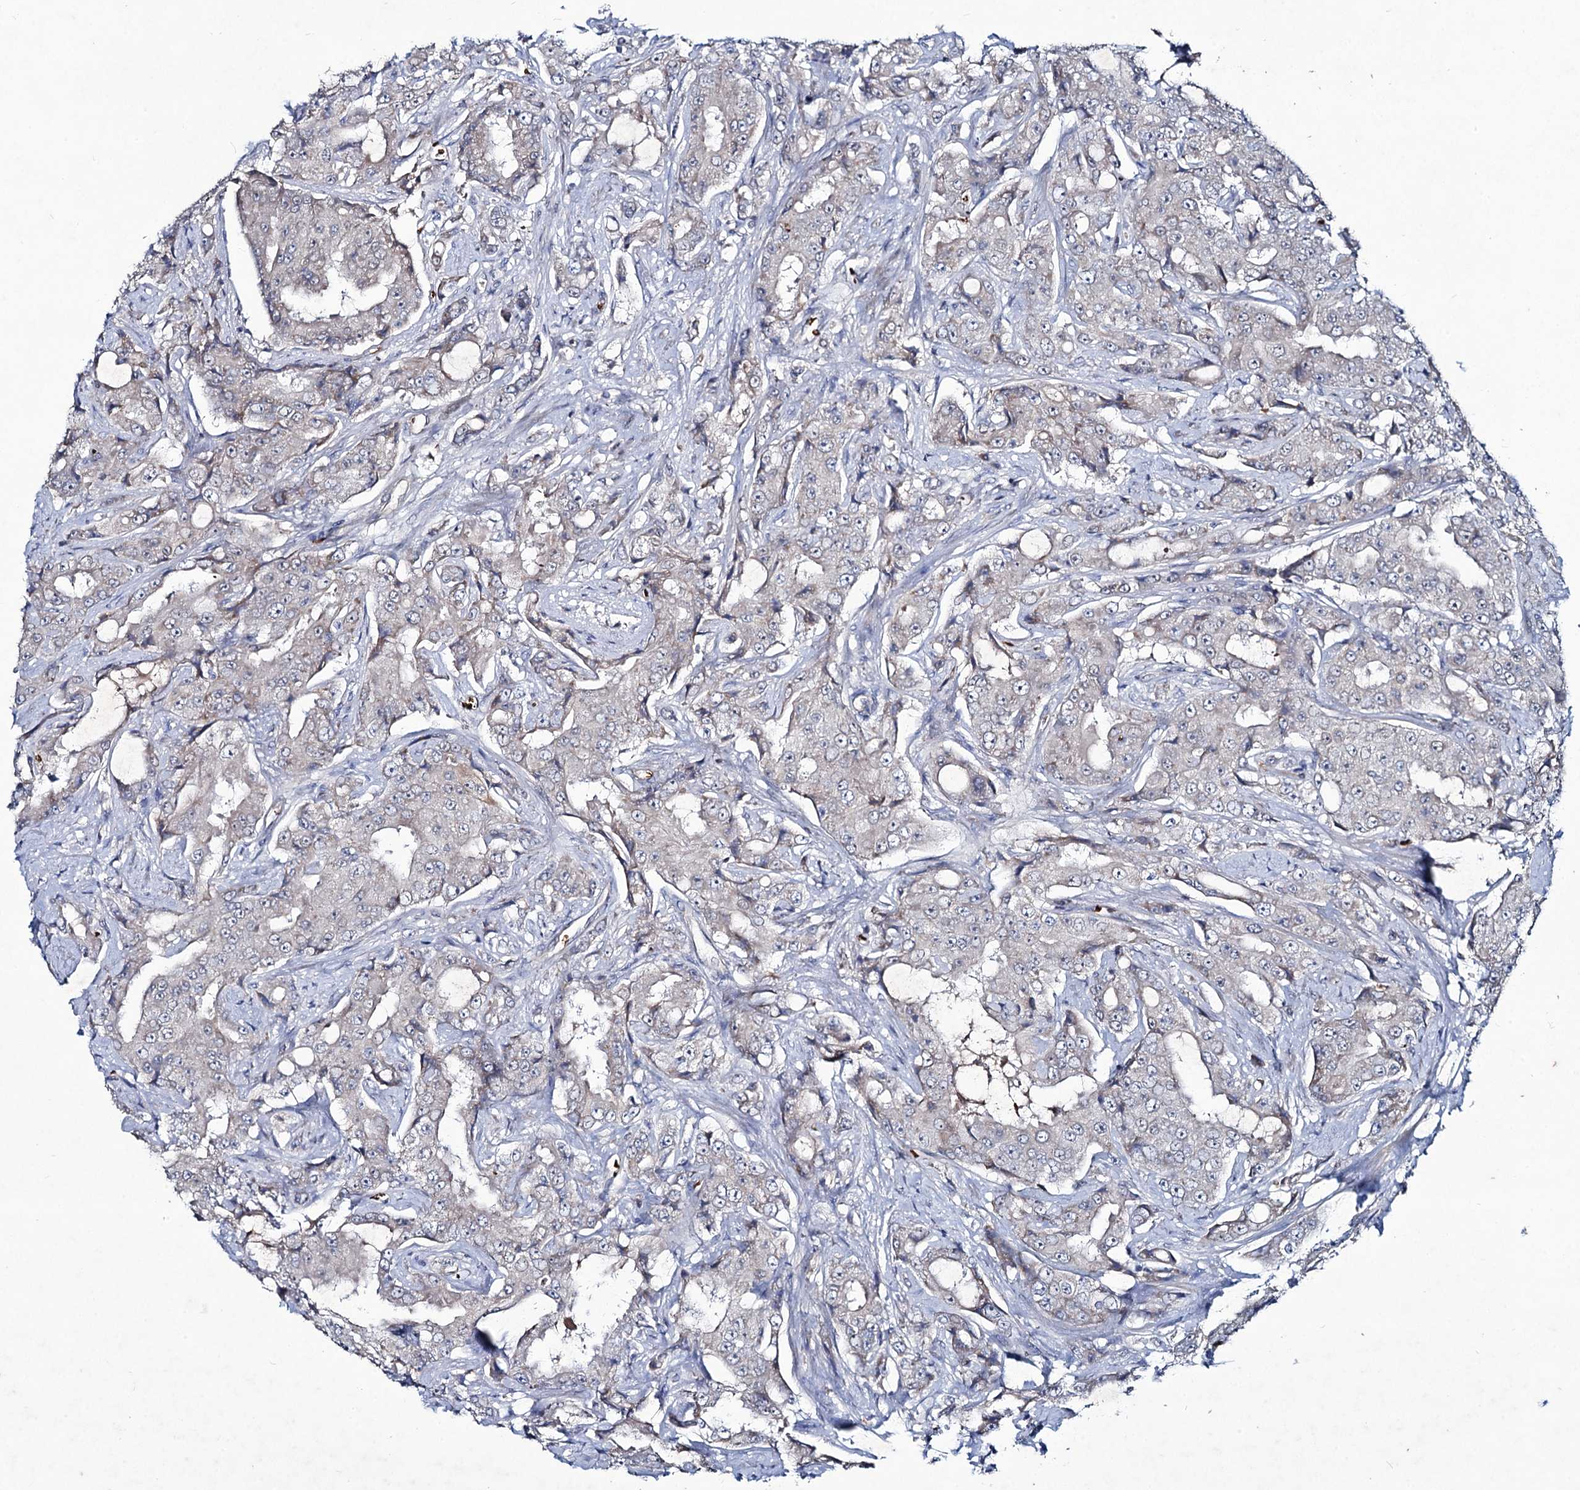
{"staining": {"intensity": "weak", "quantity": "<25%", "location": "cytoplasmic/membranous"}, "tissue": "prostate cancer", "cell_type": "Tumor cells", "image_type": "cancer", "snomed": [{"axis": "morphology", "description": "Adenocarcinoma, High grade"}, {"axis": "topography", "description": "Prostate"}], "caption": "DAB (3,3'-diaminobenzidine) immunohistochemical staining of prostate cancer (adenocarcinoma (high-grade)) demonstrates no significant staining in tumor cells. (DAB (3,3'-diaminobenzidine) immunohistochemistry (IHC), high magnification).", "gene": "RNF6", "patient": {"sex": "male", "age": 73}}